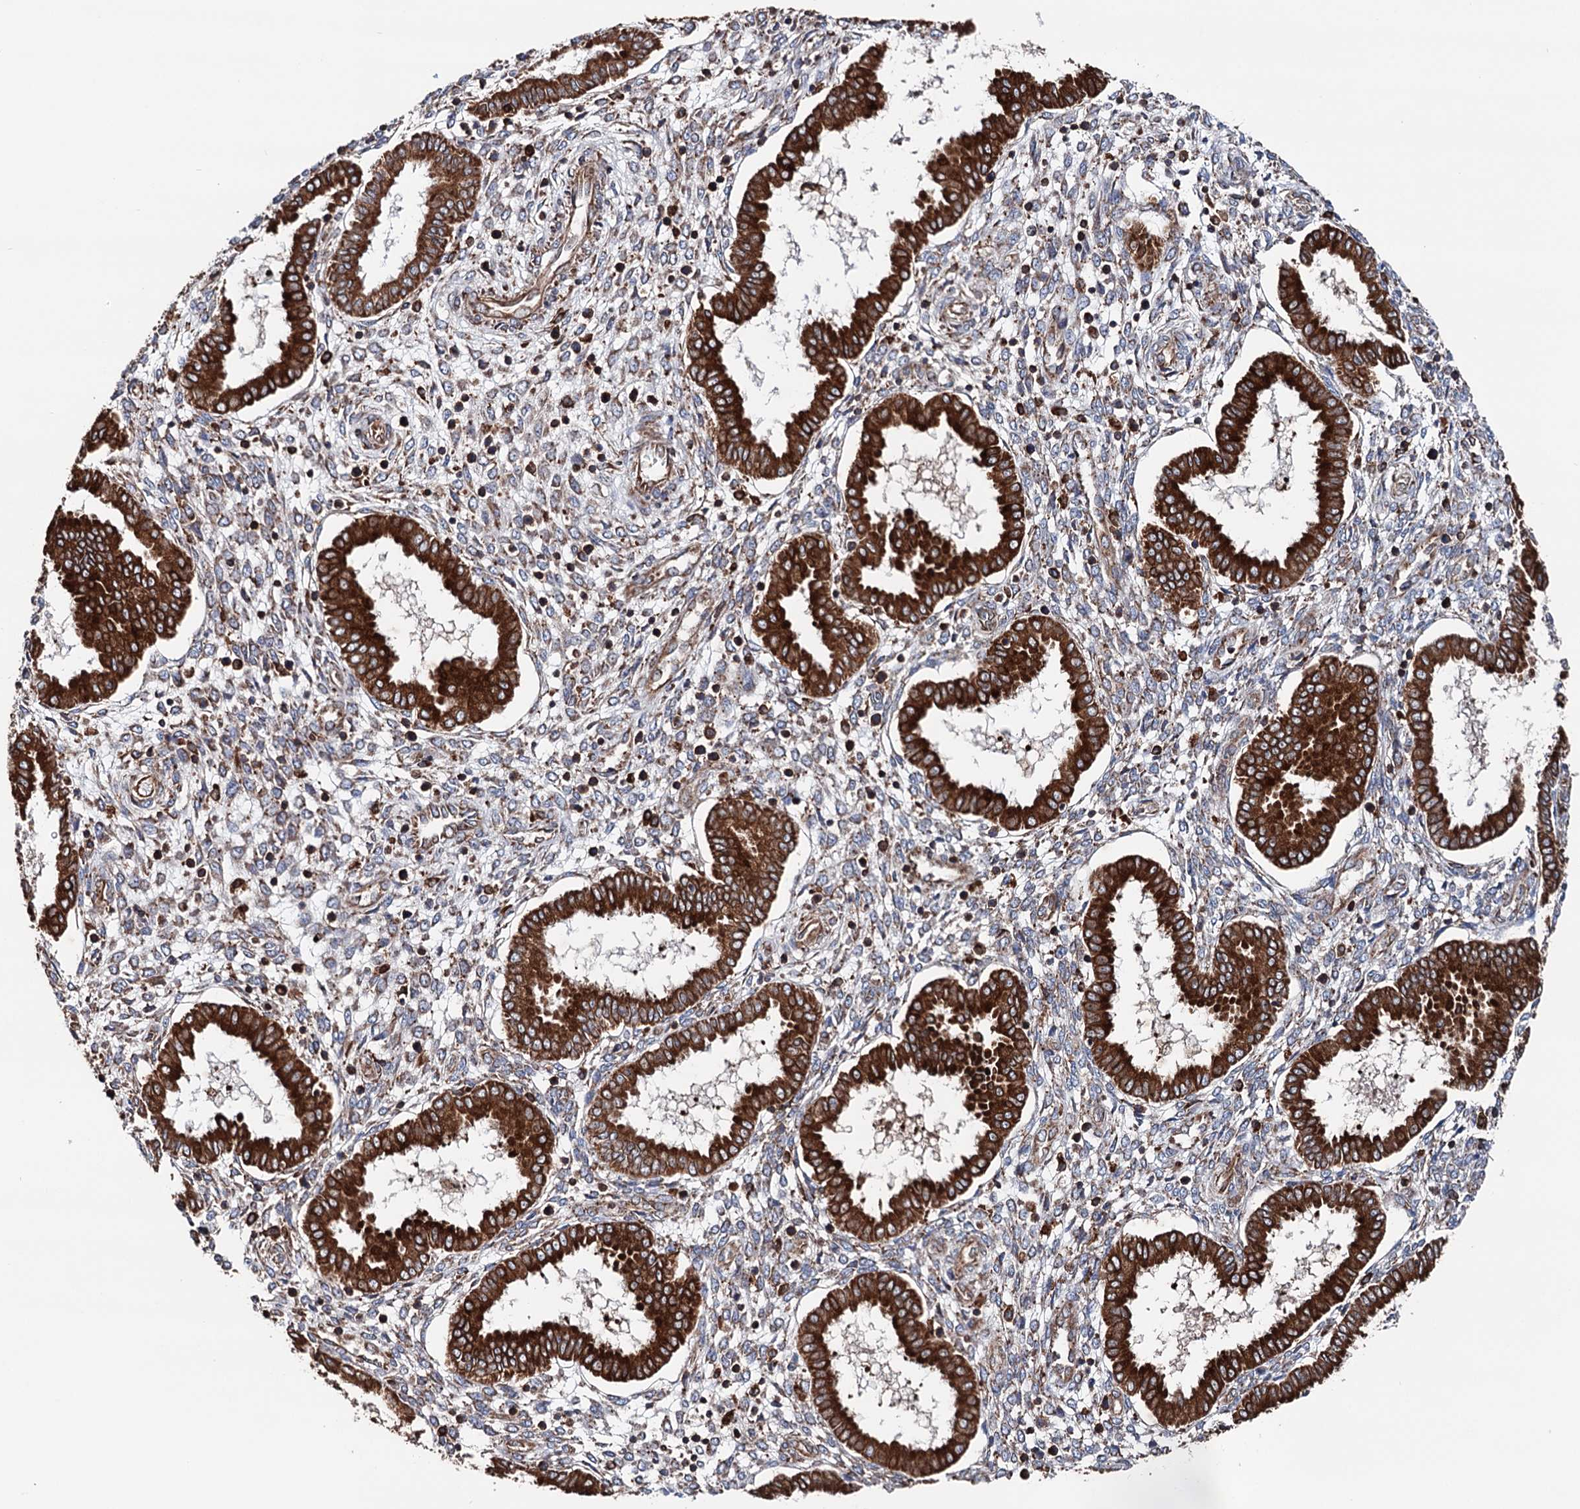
{"staining": {"intensity": "strong", "quantity": "25%-75%", "location": "cytoplasmic/membranous"}, "tissue": "endometrium", "cell_type": "Cells in endometrial stroma", "image_type": "normal", "snomed": [{"axis": "morphology", "description": "Normal tissue, NOS"}, {"axis": "topography", "description": "Endometrium"}], "caption": "This image demonstrates benign endometrium stained with IHC to label a protein in brown. The cytoplasmic/membranous of cells in endometrial stroma show strong positivity for the protein. Nuclei are counter-stained blue.", "gene": "ERP29", "patient": {"sex": "female", "age": 24}}